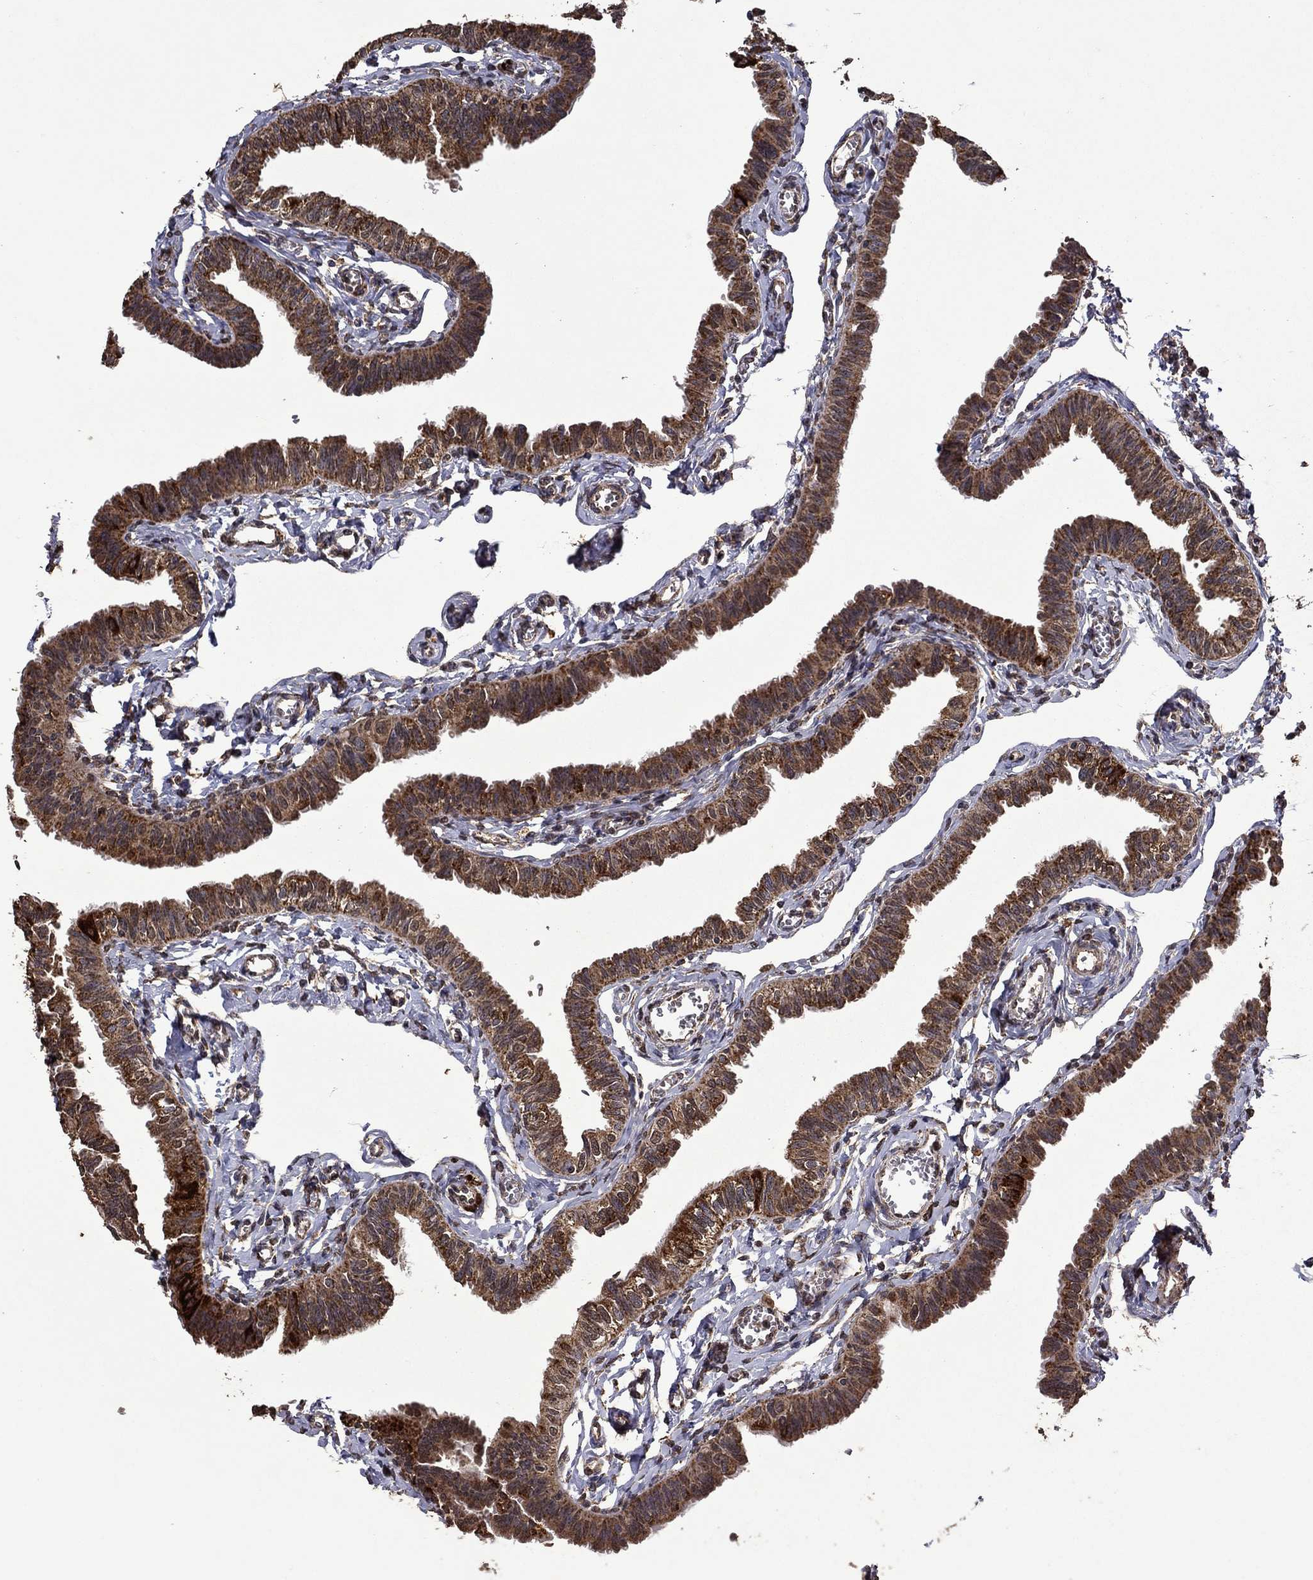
{"staining": {"intensity": "strong", "quantity": ">75%", "location": "cytoplasmic/membranous"}, "tissue": "fallopian tube", "cell_type": "Glandular cells", "image_type": "normal", "snomed": [{"axis": "morphology", "description": "Normal tissue, NOS"}, {"axis": "topography", "description": "Fallopian tube"}], "caption": "Glandular cells display high levels of strong cytoplasmic/membranous positivity in approximately >75% of cells in unremarkable human fallopian tube. (Stains: DAB (3,3'-diaminobenzidine) in brown, nuclei in blue, Microscopy: brightfield microscopy at high magnification).", "gene": "ITM2B", "patient": {"sex": "female", "age": 54}}